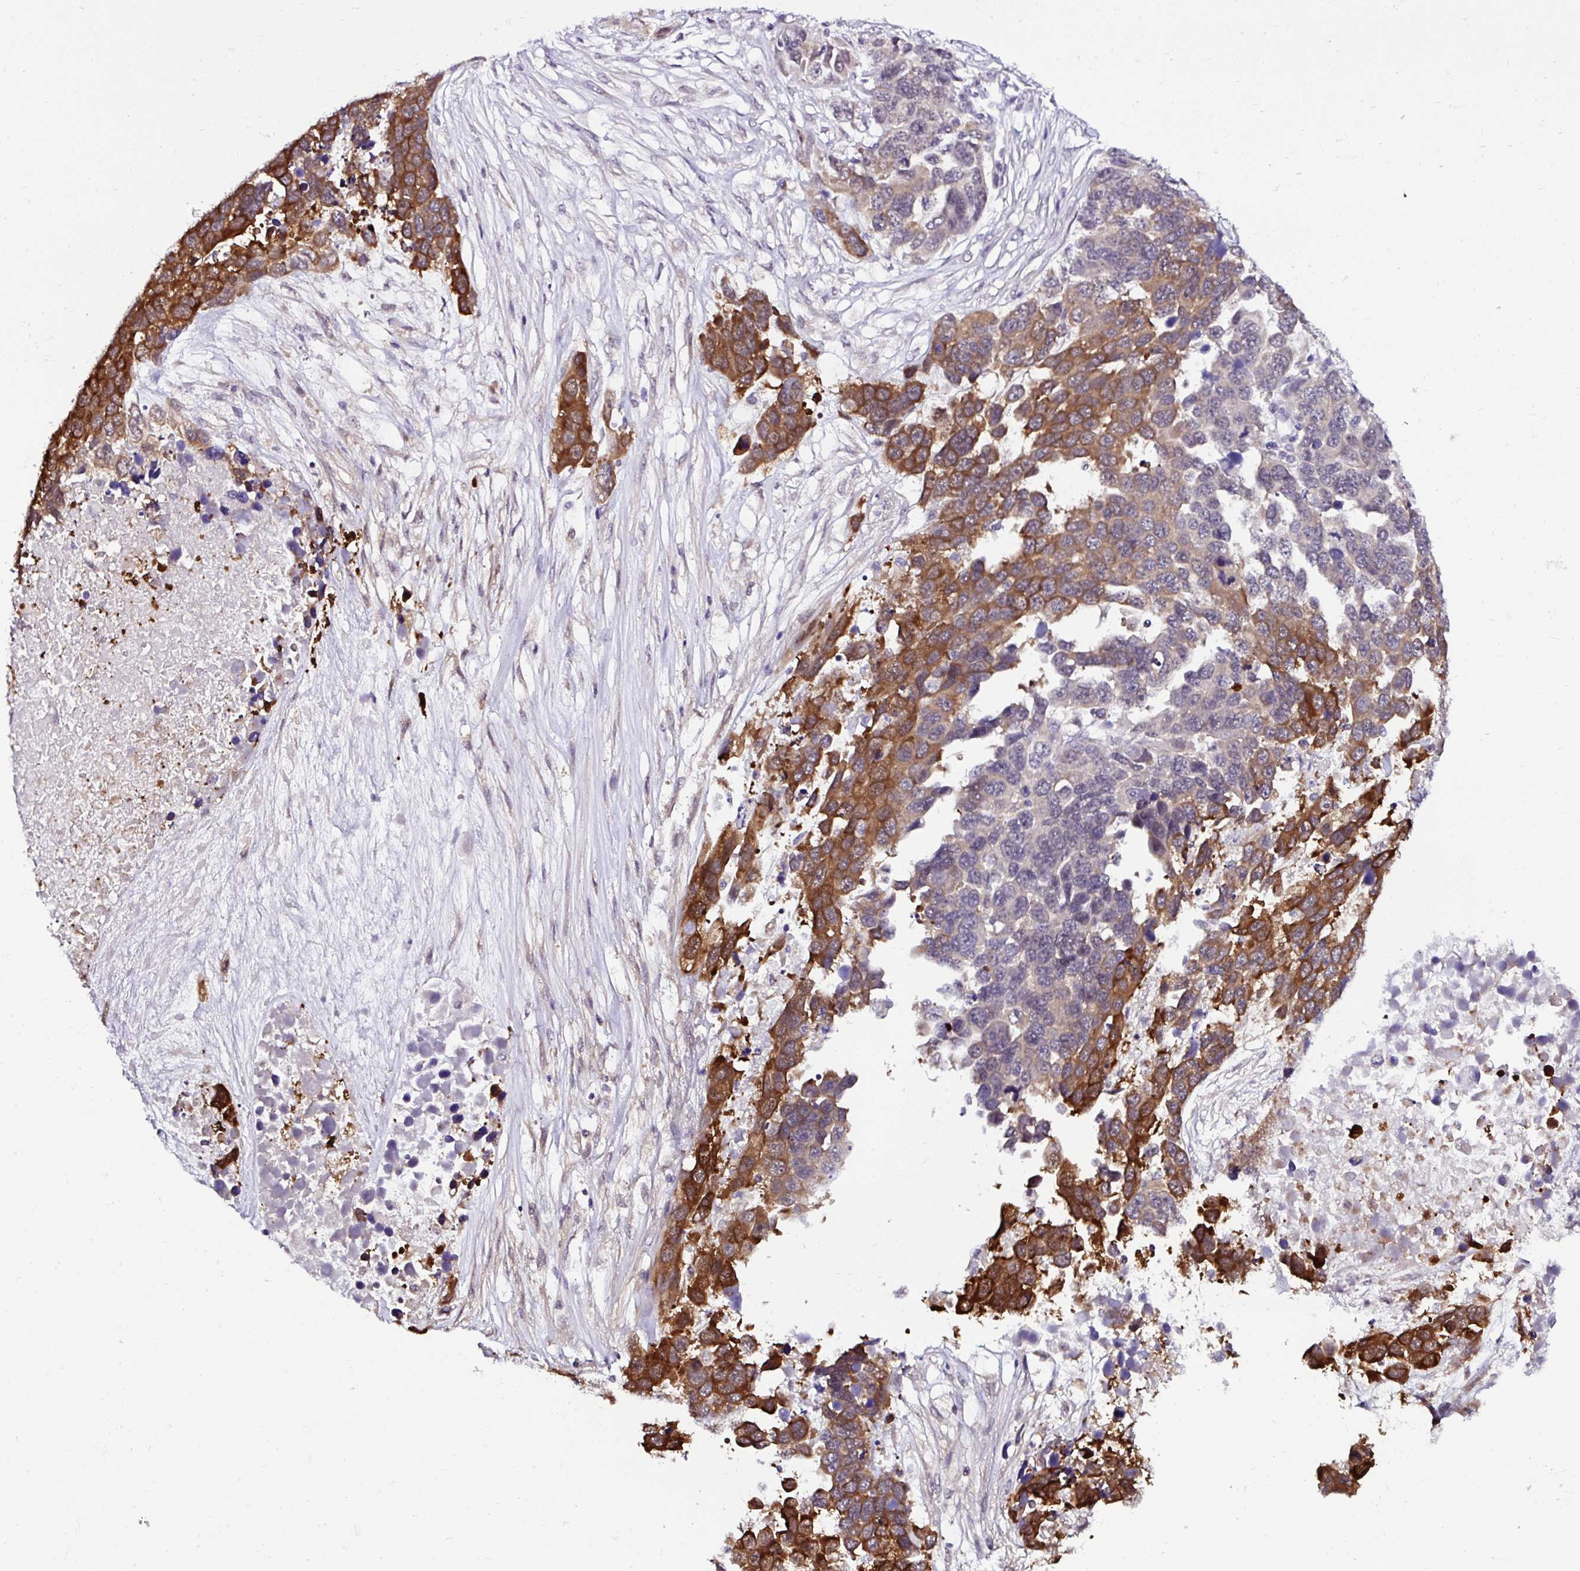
{"staining": {"intensity": "strong", "quantity": "25%-75%", "location": "cytoplasmic/membranous"}, "tissue": "ovarian cancer", "cell_type": "Tumor cells", "image_type": "cancer", "snomed": [{"axis": "morphology", "description": "Cystadenocarcinoma, serous, NOS"}, {"axis": "topography", "description": "Ovary"}], "caption": "Tumor cells reveal strong cytoplasmic/membranous expression in approximately 25%-75% of cells in ovarian cancer (serous cystadenocarcinoma). The staining was performed using DAB, with brown indicating positive protein expression. Nuclei are stained blue with hematoxylin.", "gene": "PIN4", "patient": {"sex": "female", "age": 76}}